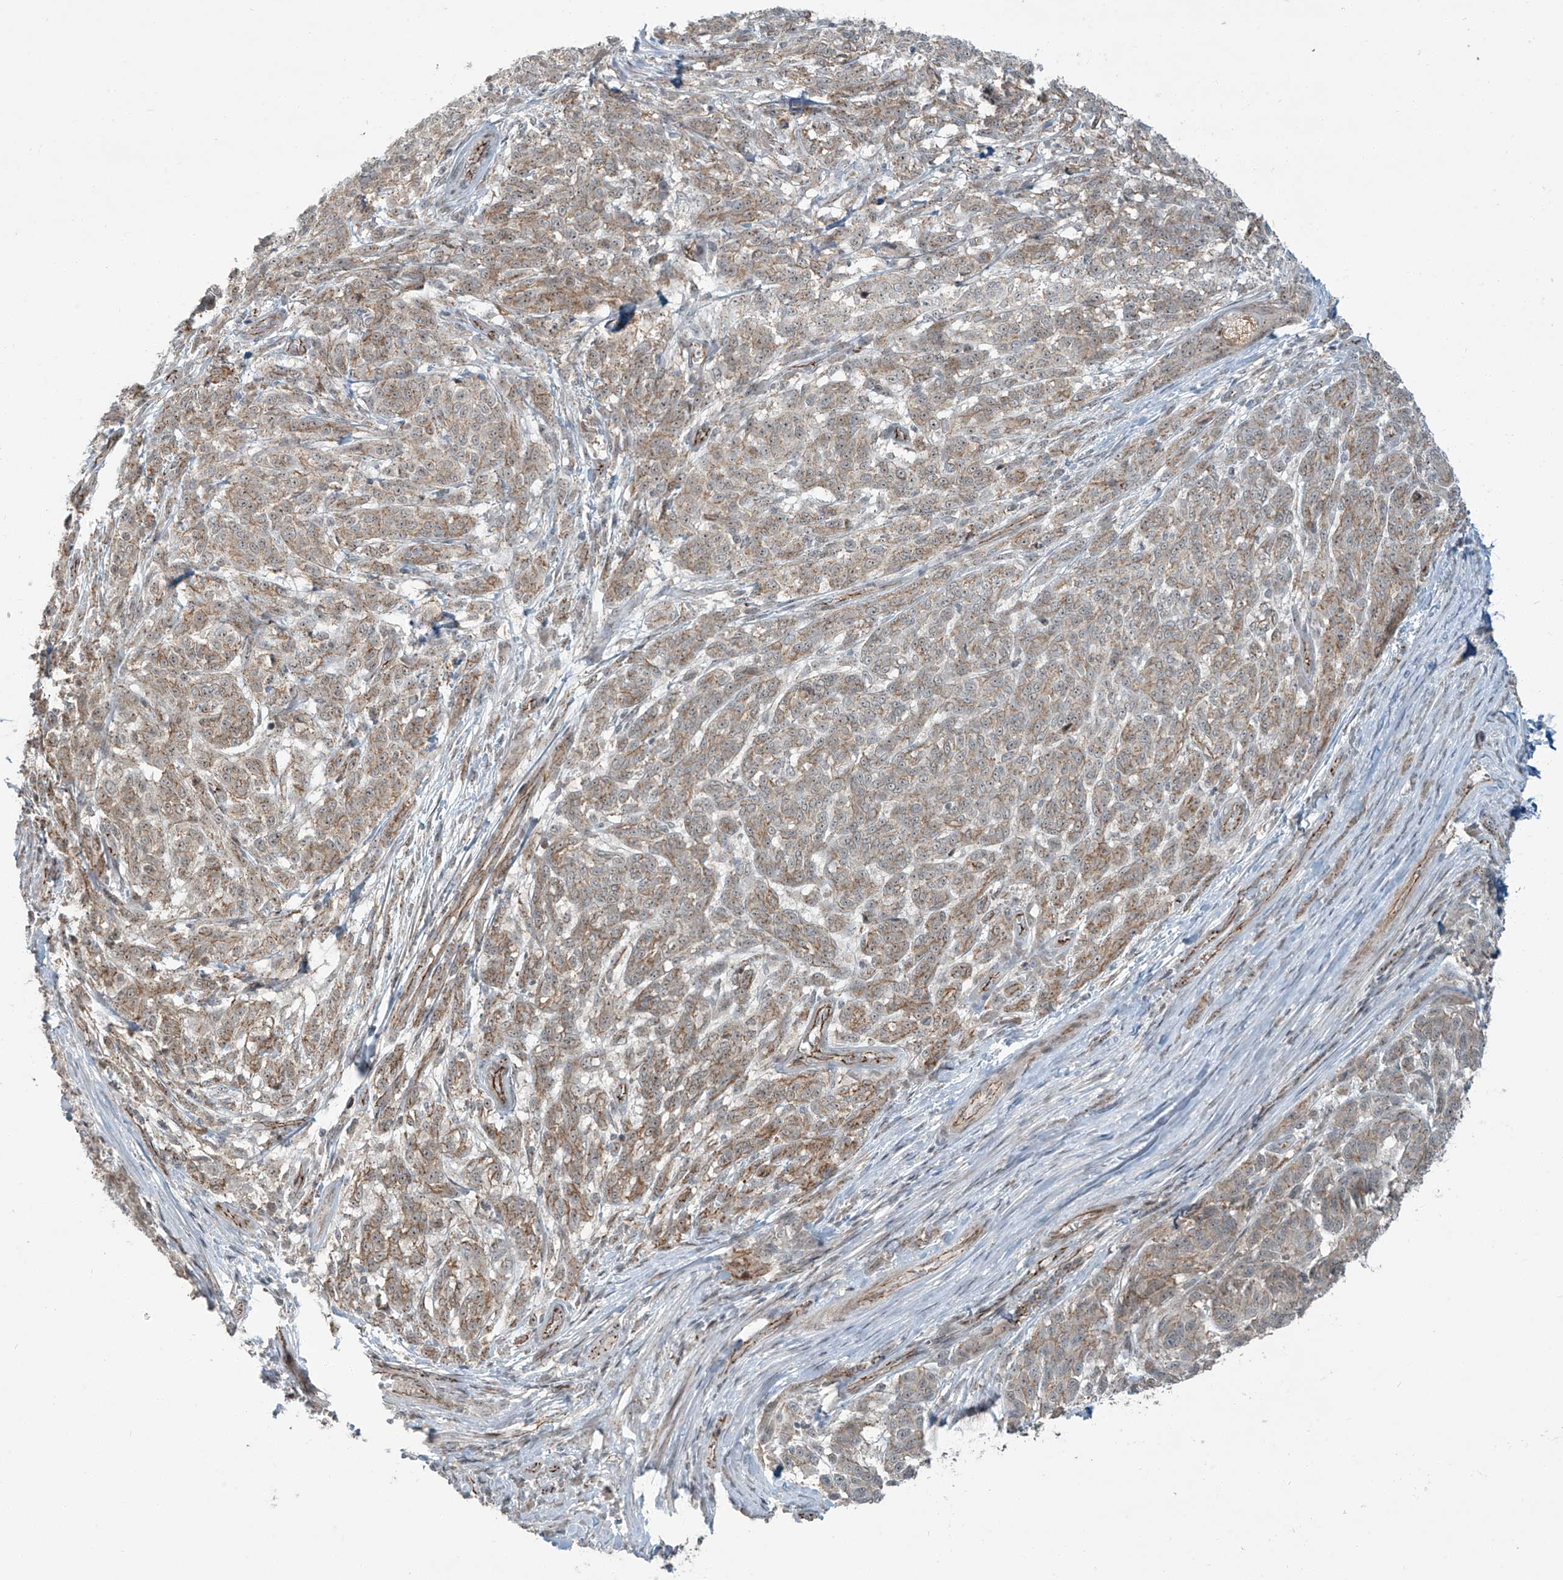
{"staining": {"intensity": "weak", "quantity": ">75%", "location": "cytoplasmic/membranous"}, "tissue": "melanoma", "cell_type": "Tumor cells", "image_type": "cancer", "snomed": [{"axis": "morphology", "description": "Malignant melanoma, NOS"}, {"axis": "topography", "description": "Skin"}], "caption": "This histopathology image shows immunohistochemistry staining of malignant melanoma, with low weak cytoplasmic/membranous staining in about >75% of tumor cells.", "gene": "ZNF16", "patient": {"sex": "male", "age": 49}}